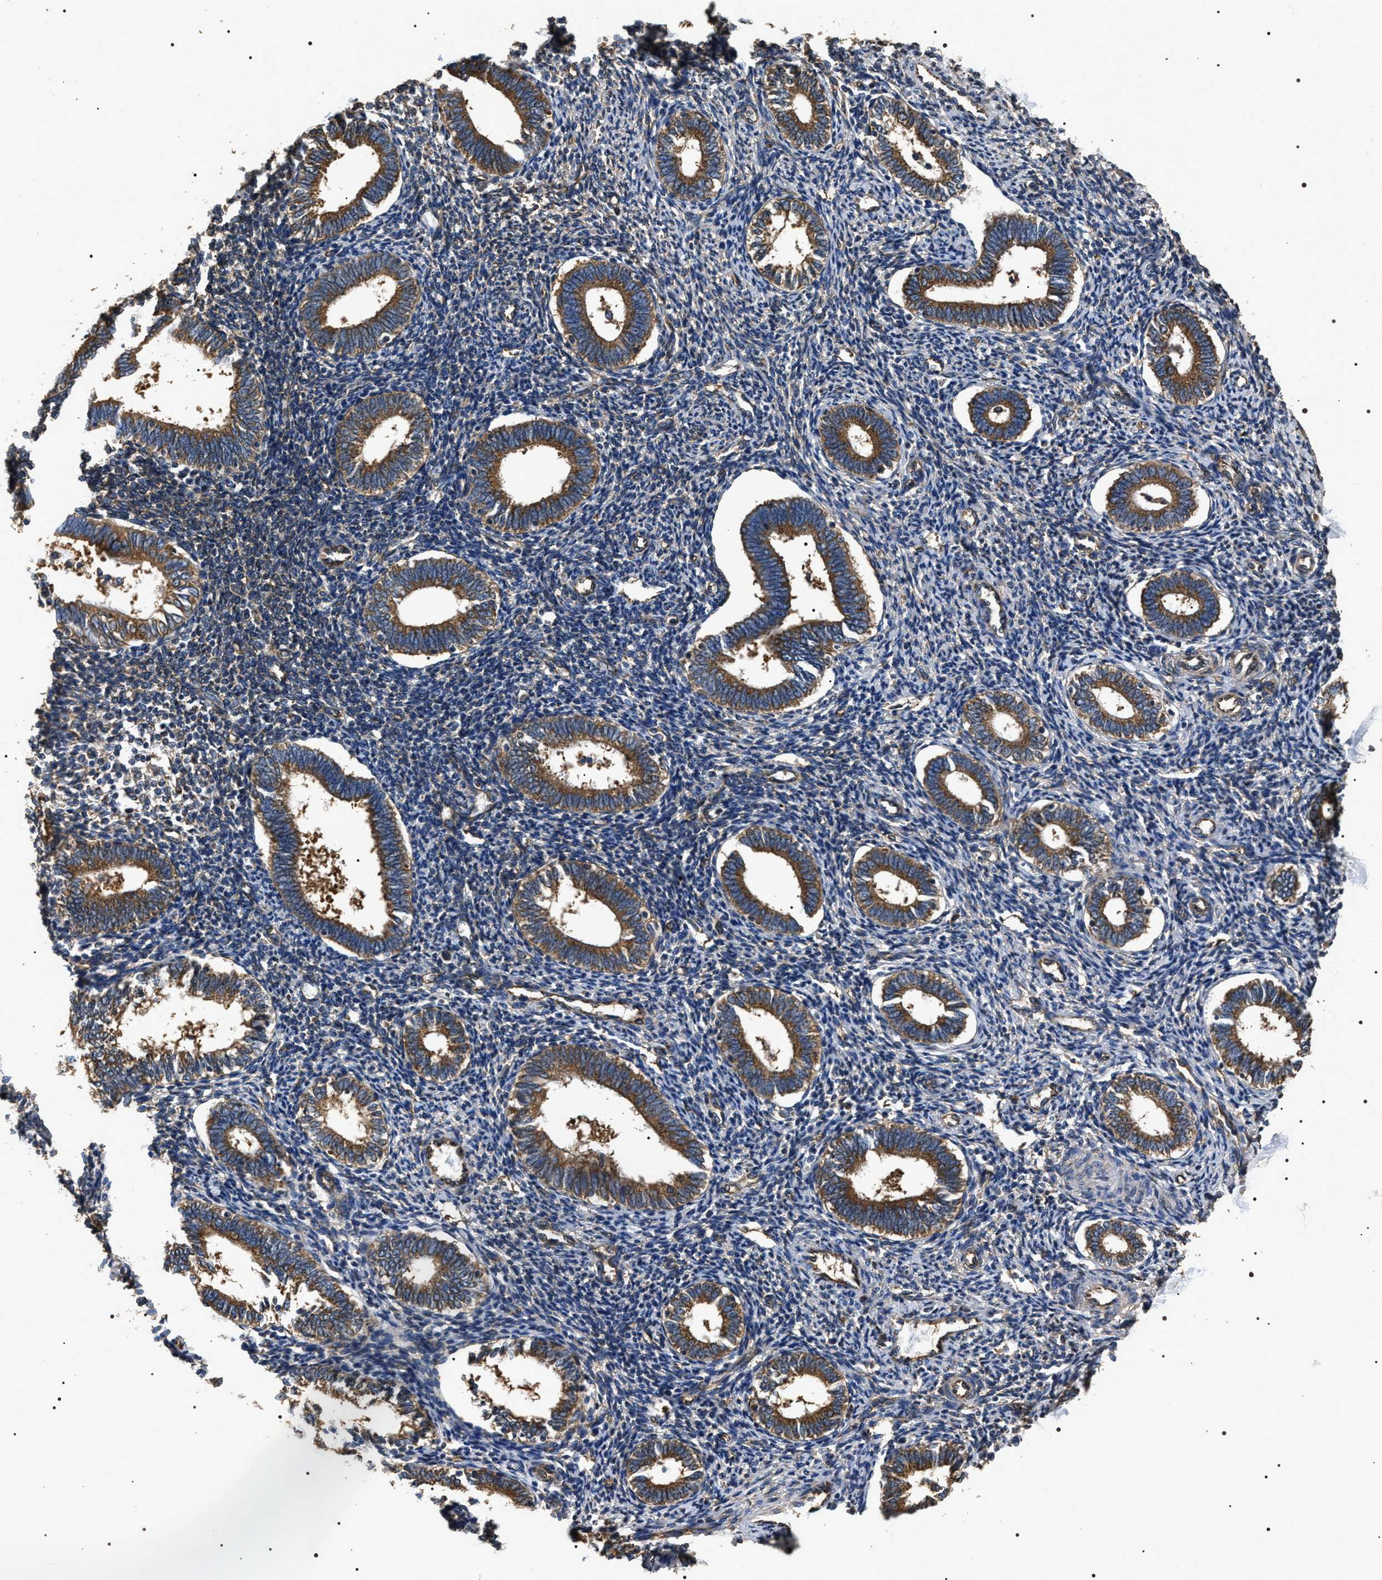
{"staining": {"intensity": "moderate", "quantity": "25%-75%", "location": "cytoplasmic/membranous"}, "tissue": "endometrium", "cell_type": "Cells in endometrial stroma", "image_type": "normal", "snomed": [{"axis": "morphology", "description": "Normal tissue, NOS"}, {"axis": "topography", "description": "Endometrium"}], "caption": "IHC photomicrograph of benign endometrium: endometrium stained using immunohistochemistry (IHC) demonstrates medium levels of moderate protein expression localized specifically in the cytoplasmic/membranous of cells in endometrial stroma, appearing as a cytoplasmic/membranous brown color.", "gene": "KTN1", "patient": {"sex": "female", "age": 41}}